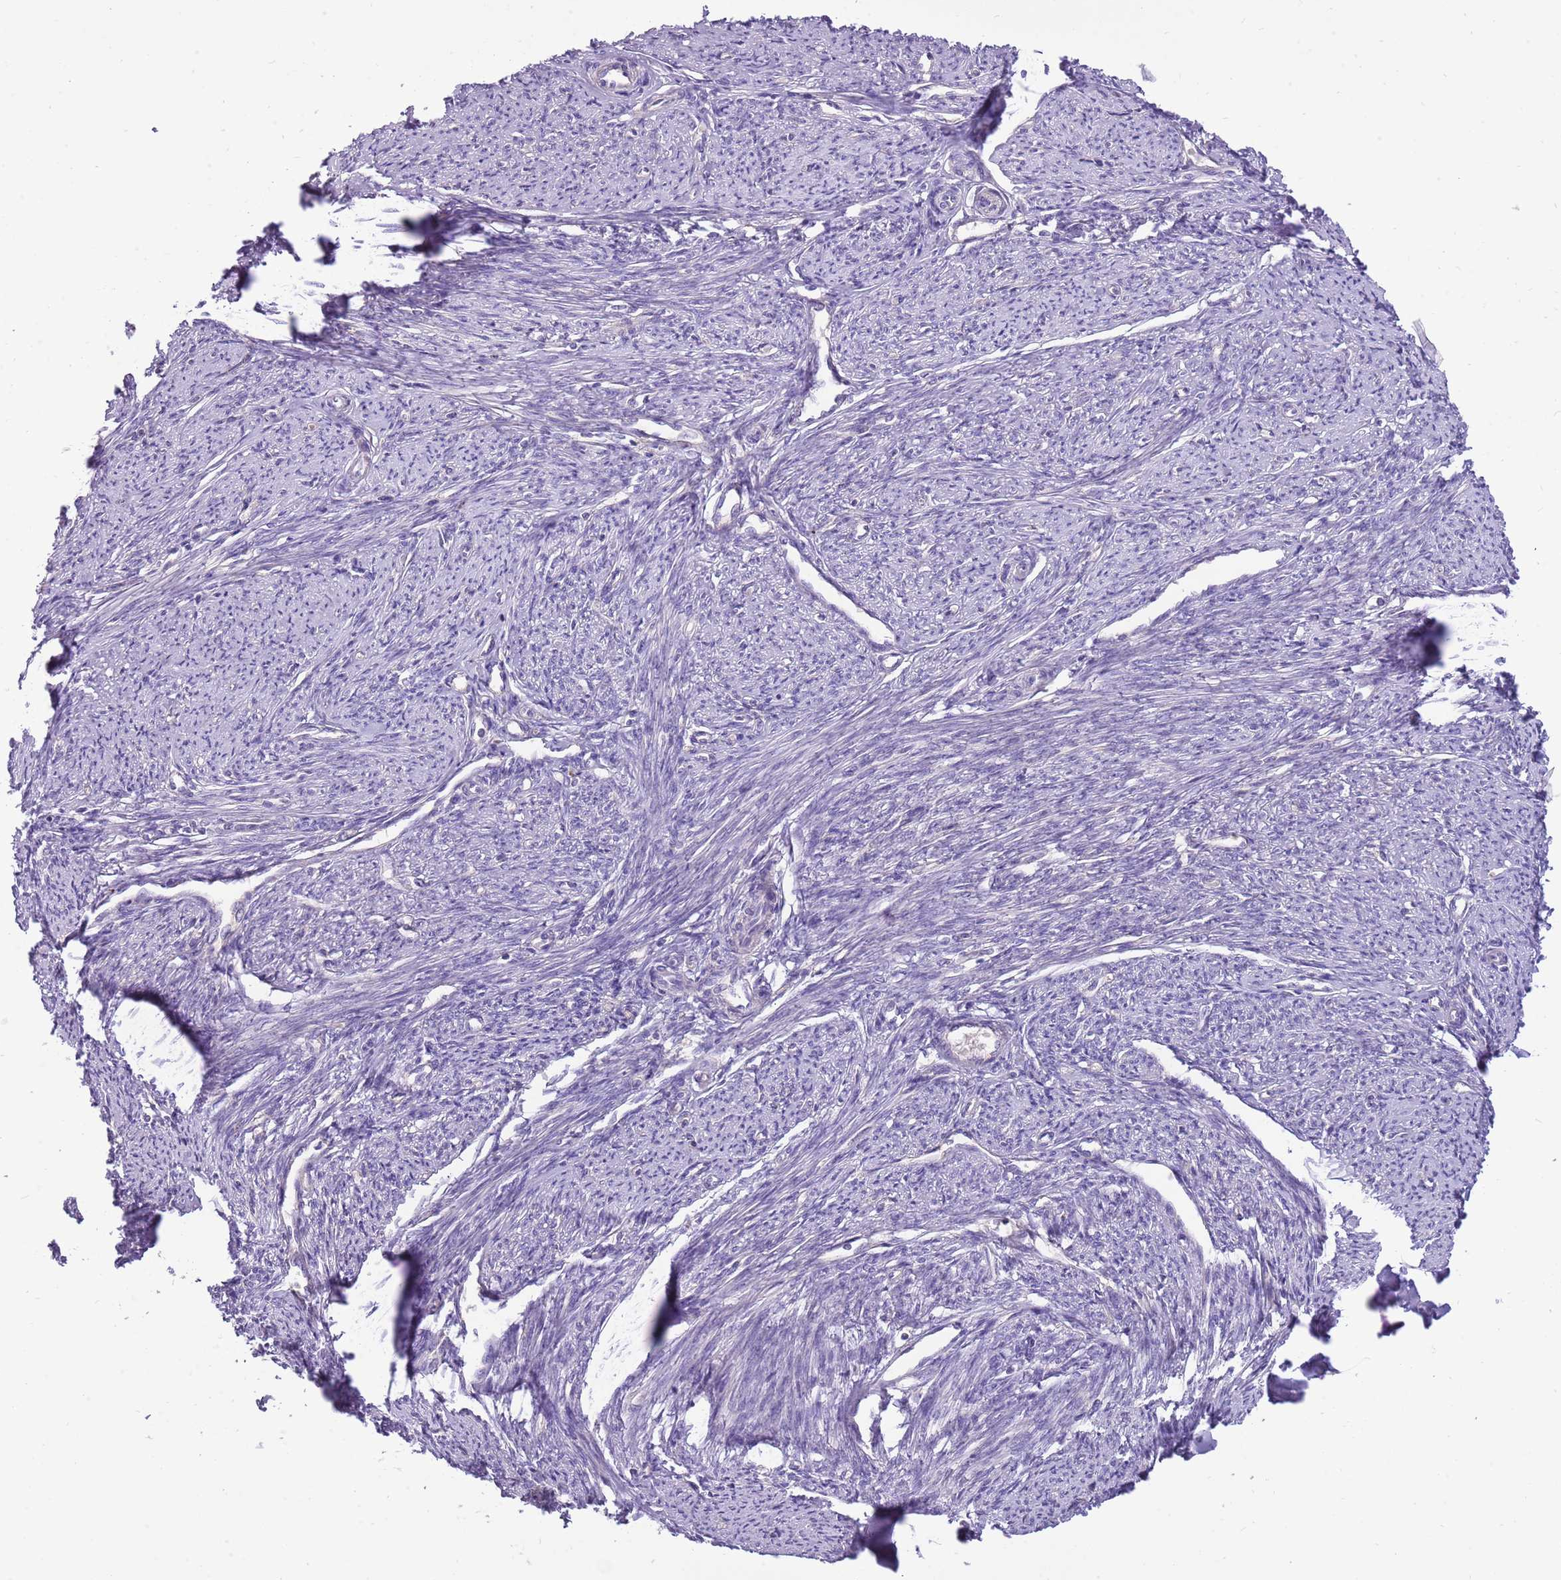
{"staining": {"intensity": "weak", "quantity": "25%-75%", "location": "cytoplasmic/membranous"}, "tissue": "smooth muscle", "cell_type": "Smooth muscle cells", "image_type": "normal", "snomed": [{"axis": "morphology", "description": "Normal tissue, NOS"}, {"axis": "topography", "description": "Smooth muscle"}, {"axis": "topography", "description": "Uterus"}], "caption": "Smooth muscle stained with IHC displays weak cytoplasmic/membranous expression in about 25%-75% of smooth muscle cells.", "gene": "WDR90", "patient": {"sex": "female", "age": 59}}